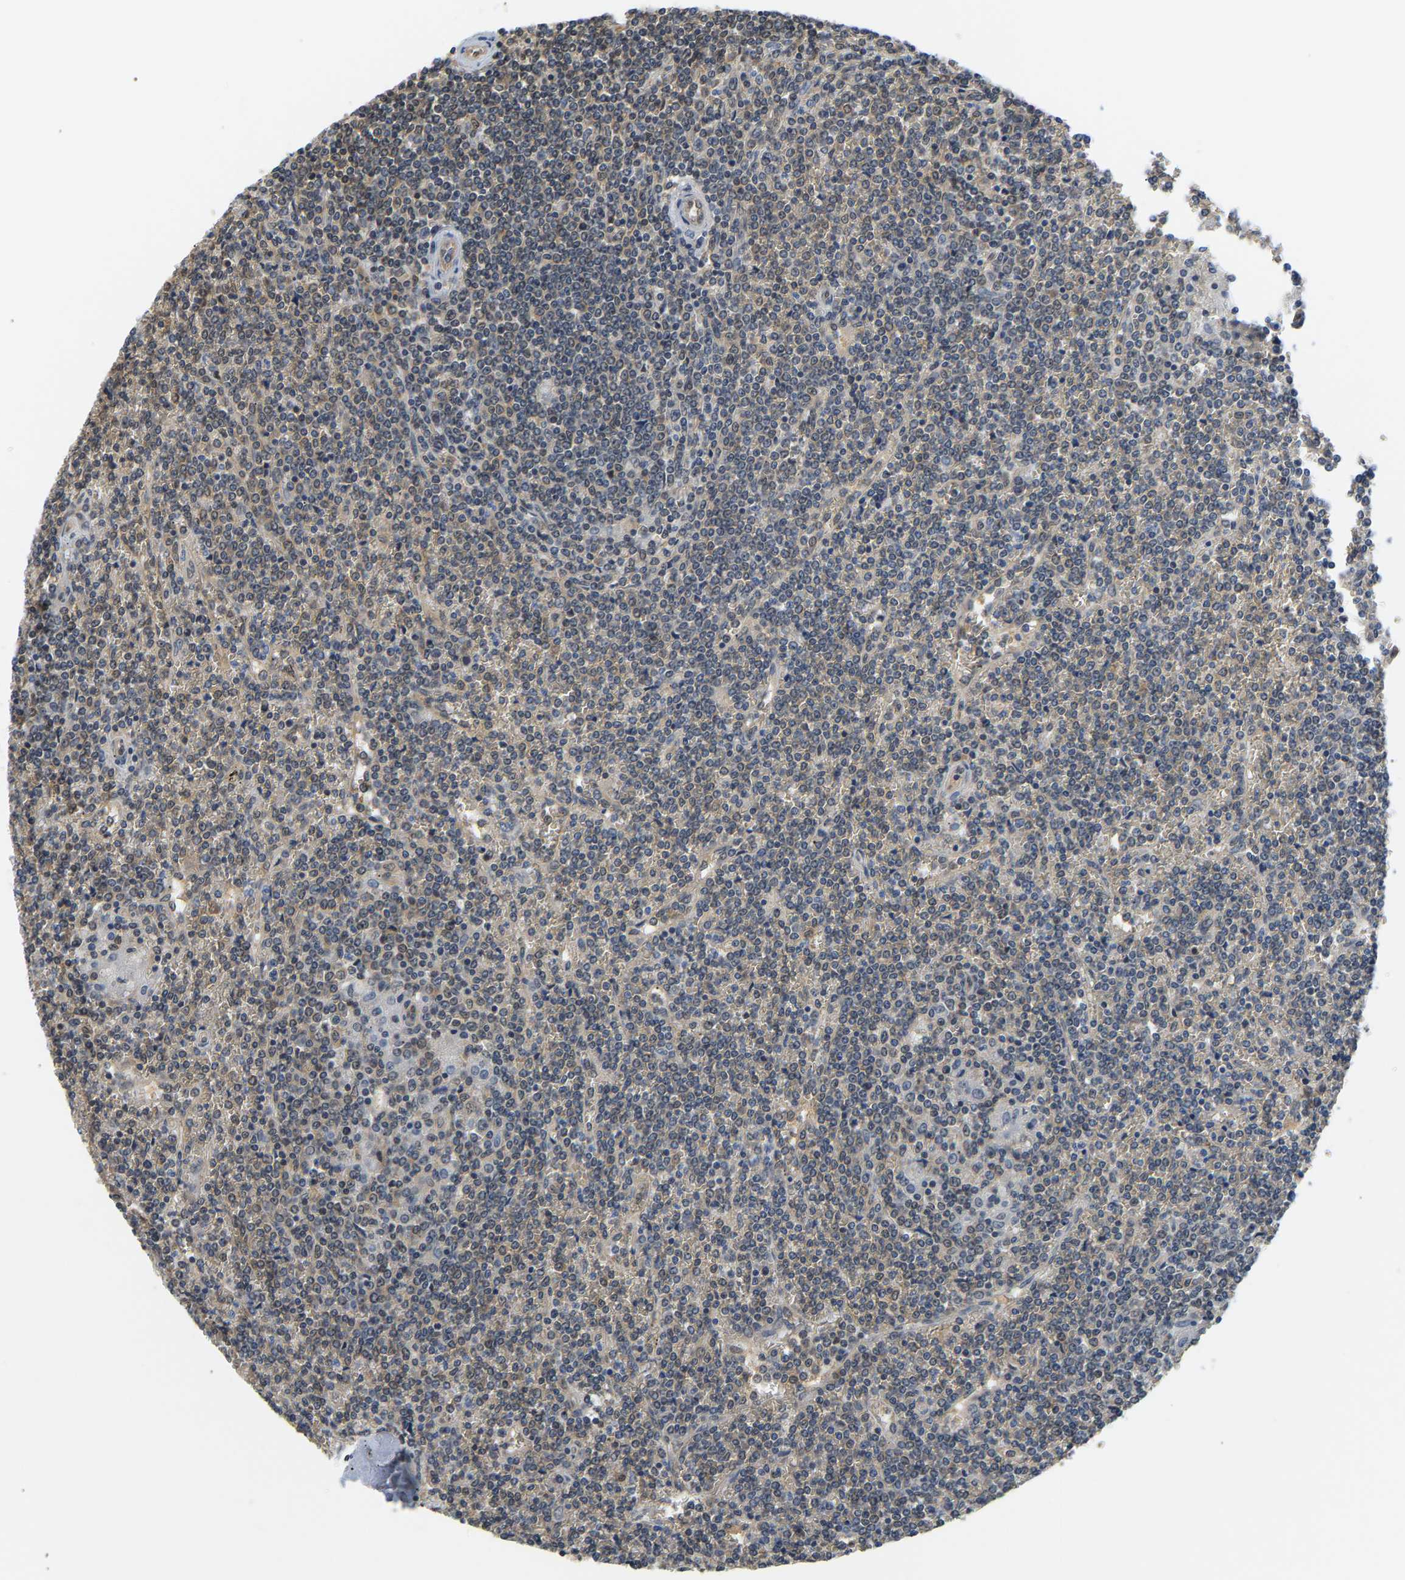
{"staining": {"intensity": "weak", "quantity": "25%-75%", "location": "cytoplasmic/membranous"}, "tissue": "lymphoma", "cell_type": "Tumor cells", "image_type": "cancer", "snomed": [{"axis": "morphology", "description": "Malignant lymphoma, non-Hodgkin's type, Low grade"}, {"axis": "topography", "description": "Spleen"}], "caption": "High-power microscopy captured an IHC image of malignant lymphoma, non-Hodgkin's type (low-grade), revealing weak cytoplasmic/membranous expression in about 25%-75% of tumor cells.", "gene": "ARHGEF12", "patient": {"sex": "female", "age": 19}}